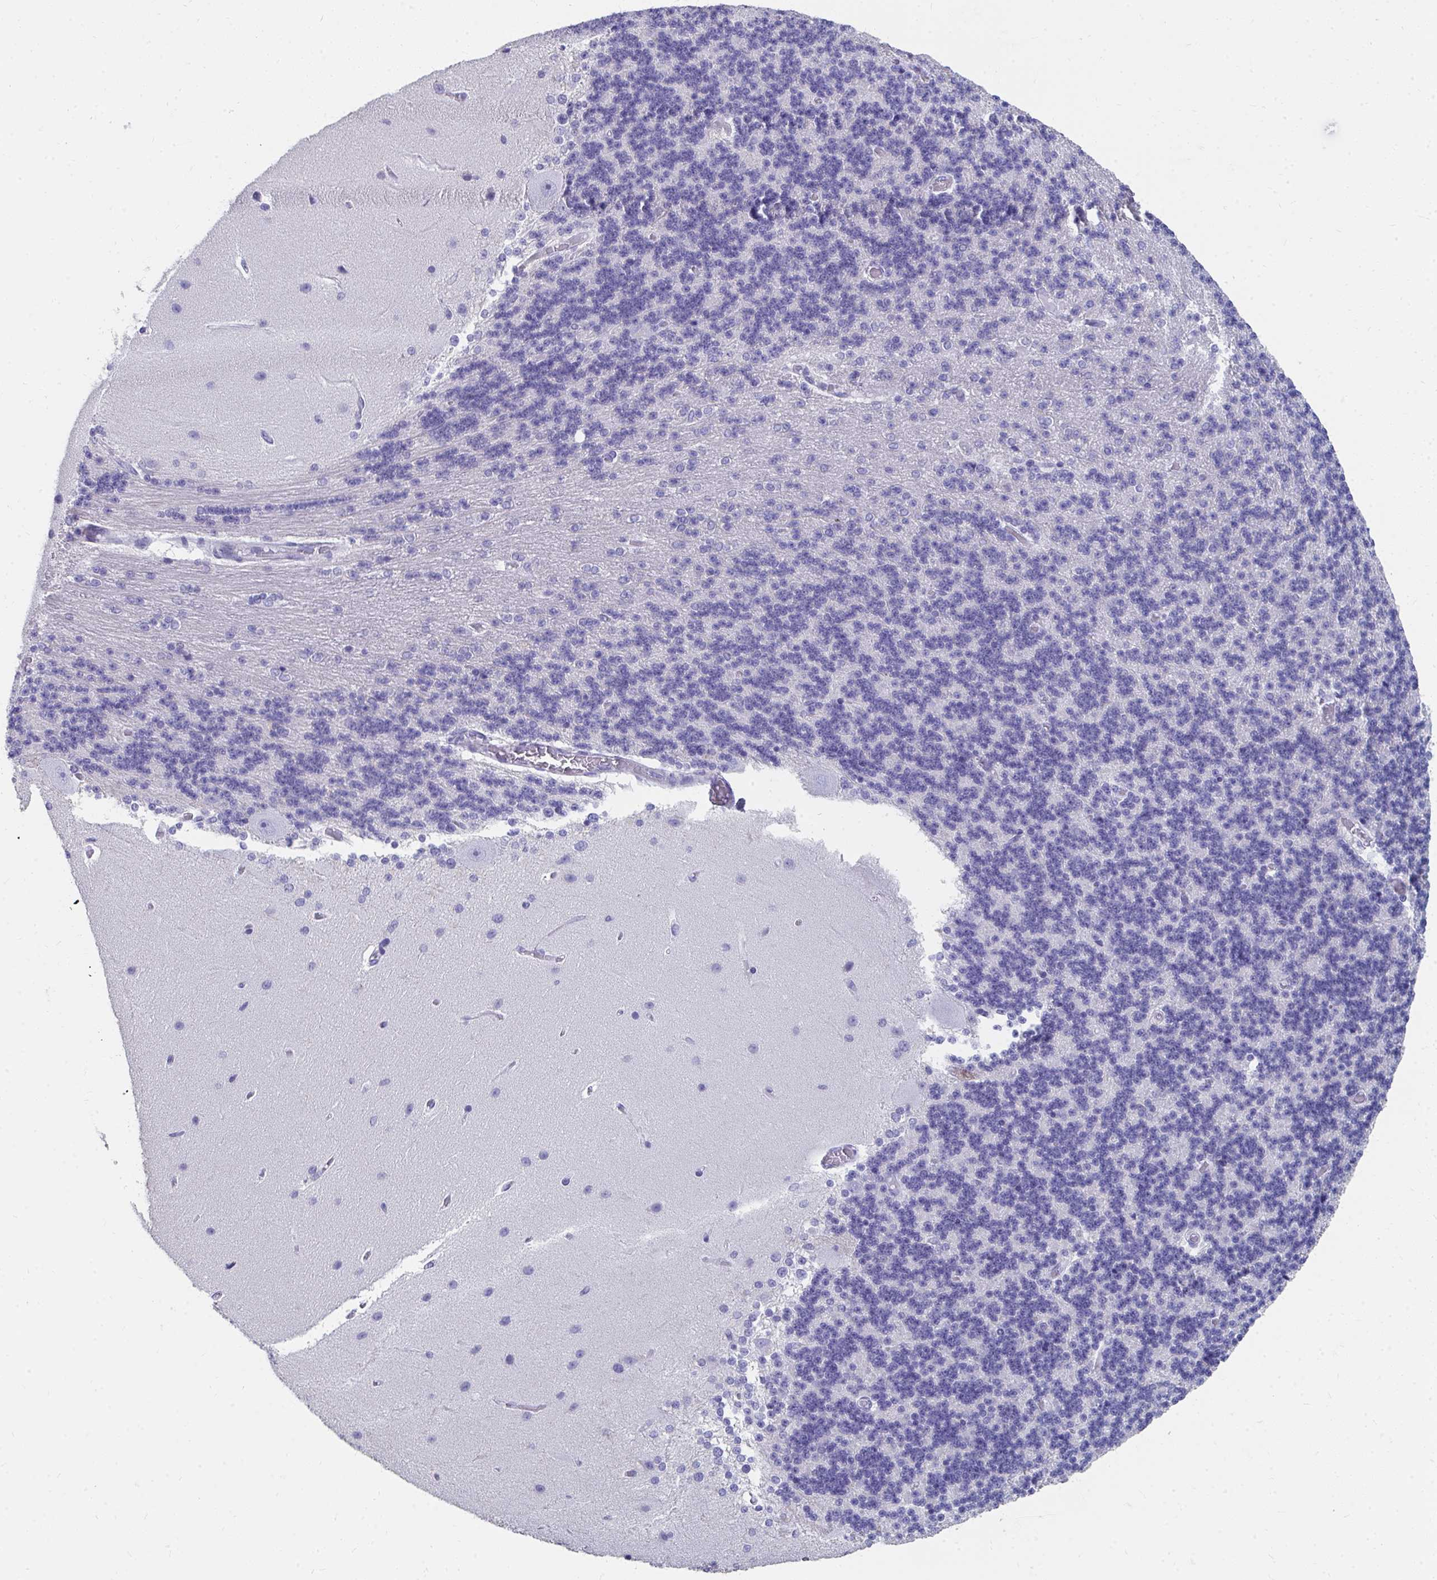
{"staining": {"intensity": "negative", "quantity": "none", "location": "none"}, "tissue": "cerebellum", "cell_type": "Cells in granular layer", "image_type": "normal", "snomed": [{"axis": "morphology", "description": "Normal tissue, NOS"}, {"axis": "topography", "description": "Cerebellum"}], "caption": "This is an IHC image of unremarkable cerebellum. There is no expression in cells in granular layer.", "gene": "HGD", "patient": {"sex": "female", "age": 54}}